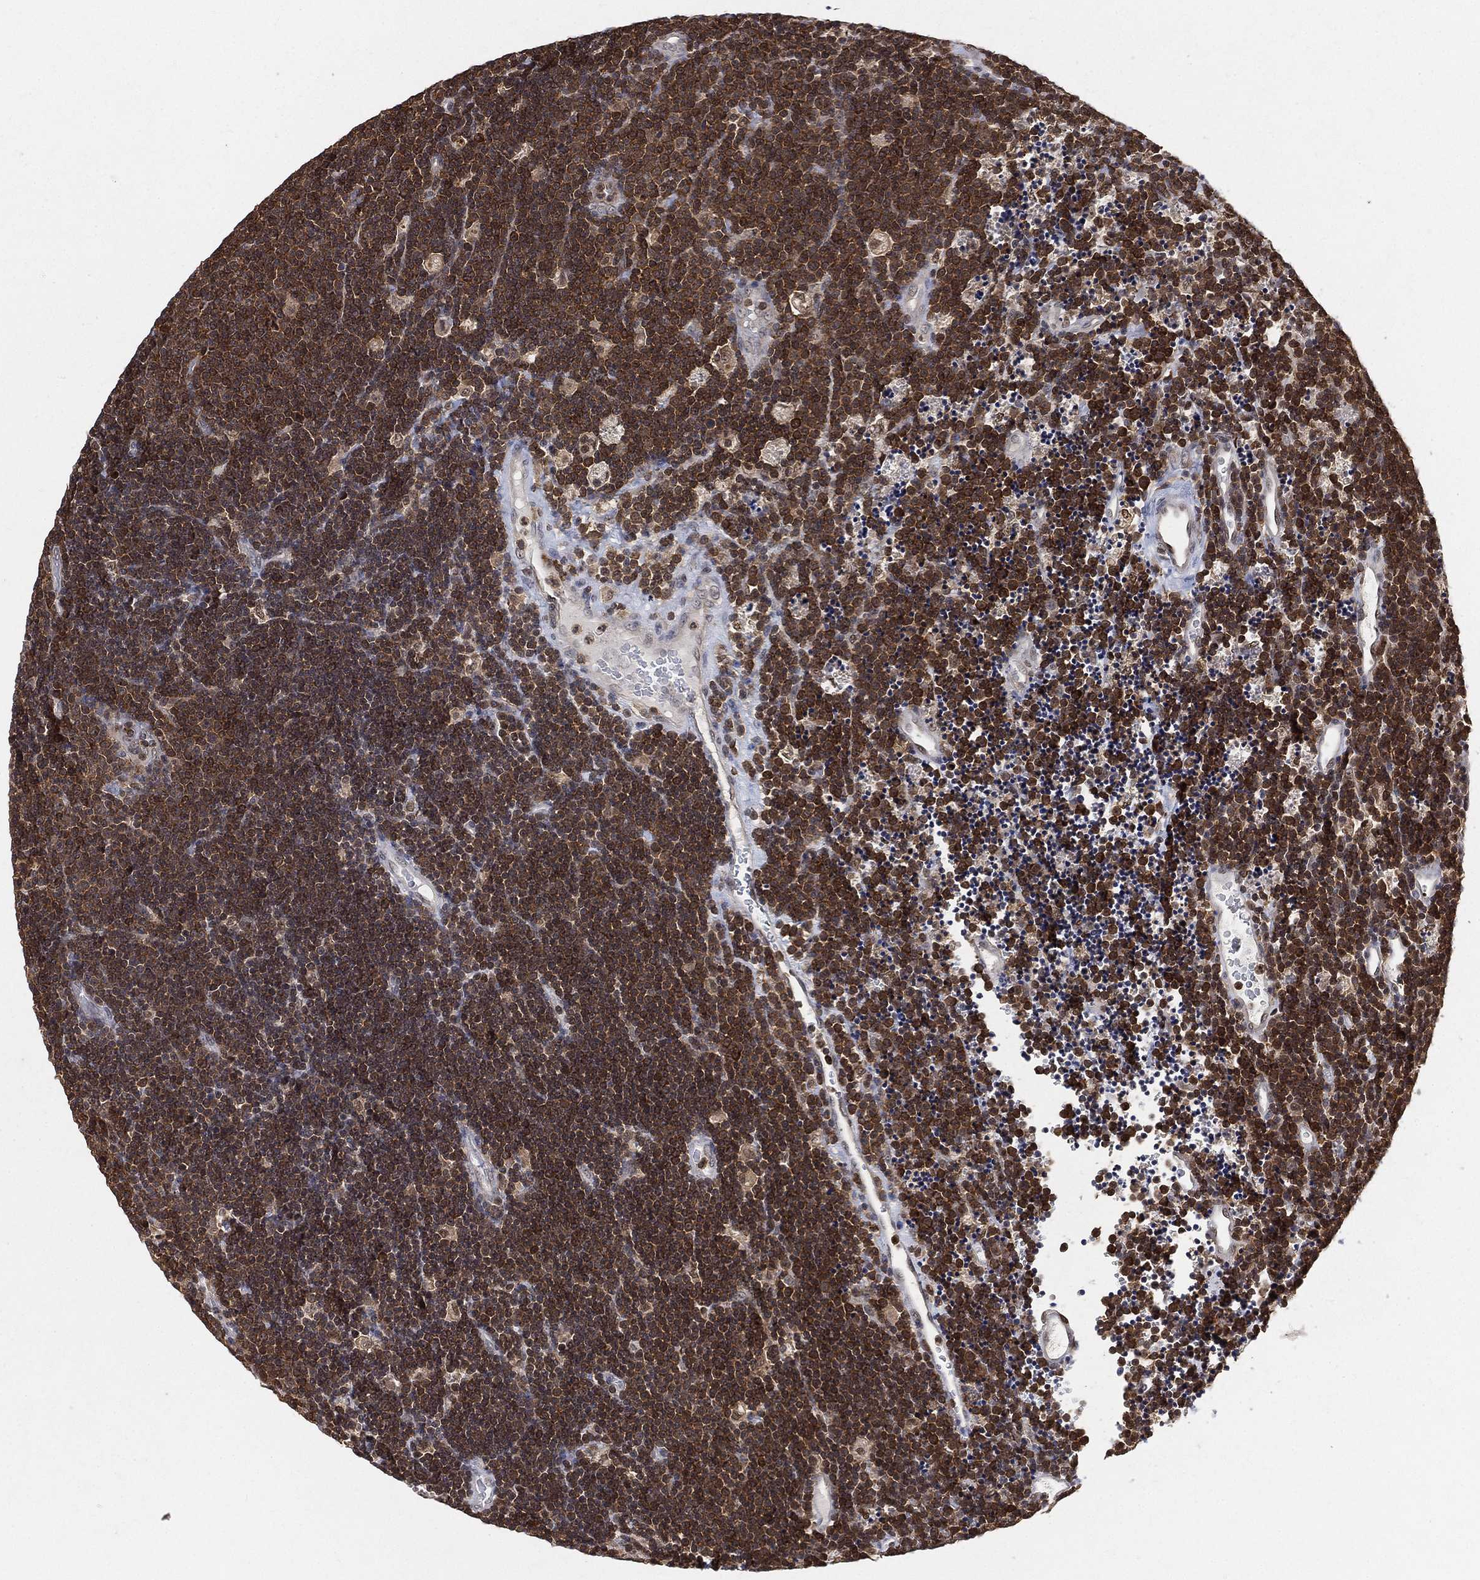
{"staining": {"intensity": "moderate", "quantity": ">75%", "location": "cytoplasmic/membranous"}, "tissue": "lymphoma", "cell_type": "Tumor cells", "image_type": "cancer", "snomed": [{"axis": "morphology", "description": "Malignant lymphoma, non-Hodgkin's type, Low grade"}, {"axis": "topography", "description": "Brain"}], "caption": "Lymphoma stained for a protein exhibits moderate cytoplasmic/membranous positivity in tumor cells.", "gene": "WDR26", "patient": {"sex": "female", "age": 66}}